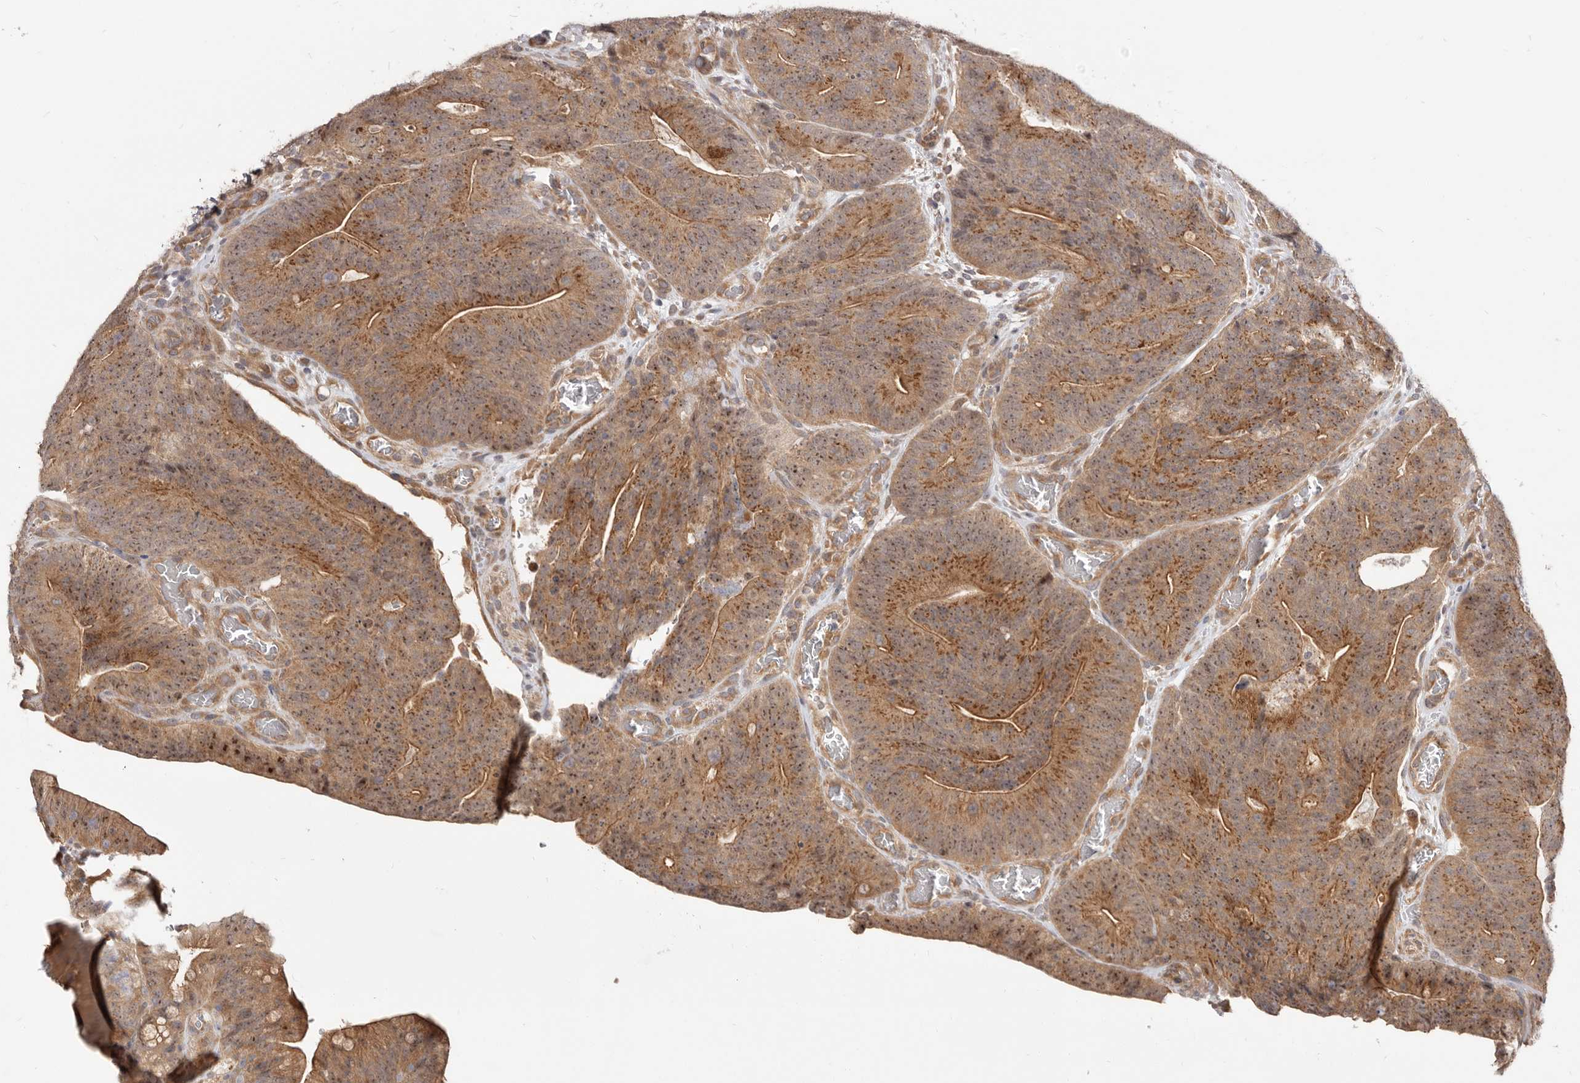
{"staining": {"intensity": "moderate", "quantity": ">75%", "location": "cytoplasmic/membranous,nuclear"}, "tissue": "colorectal cancer", "cell_type": "Tumor cells", "image_type": "cancer", "snomed": [{"axis": "morphology", "description": "Normal tissue, NOS"}, {"axis": "topography", "description": "Colon"}], "caption": "A photomicrograph of colorectal cancer stained for a protein reveals moderate cytoplasmic/membranous and nuclear brown staining in tumor cells.", "gene": "GPATCH4", "patient": {"sex": "female", "age": 82}}